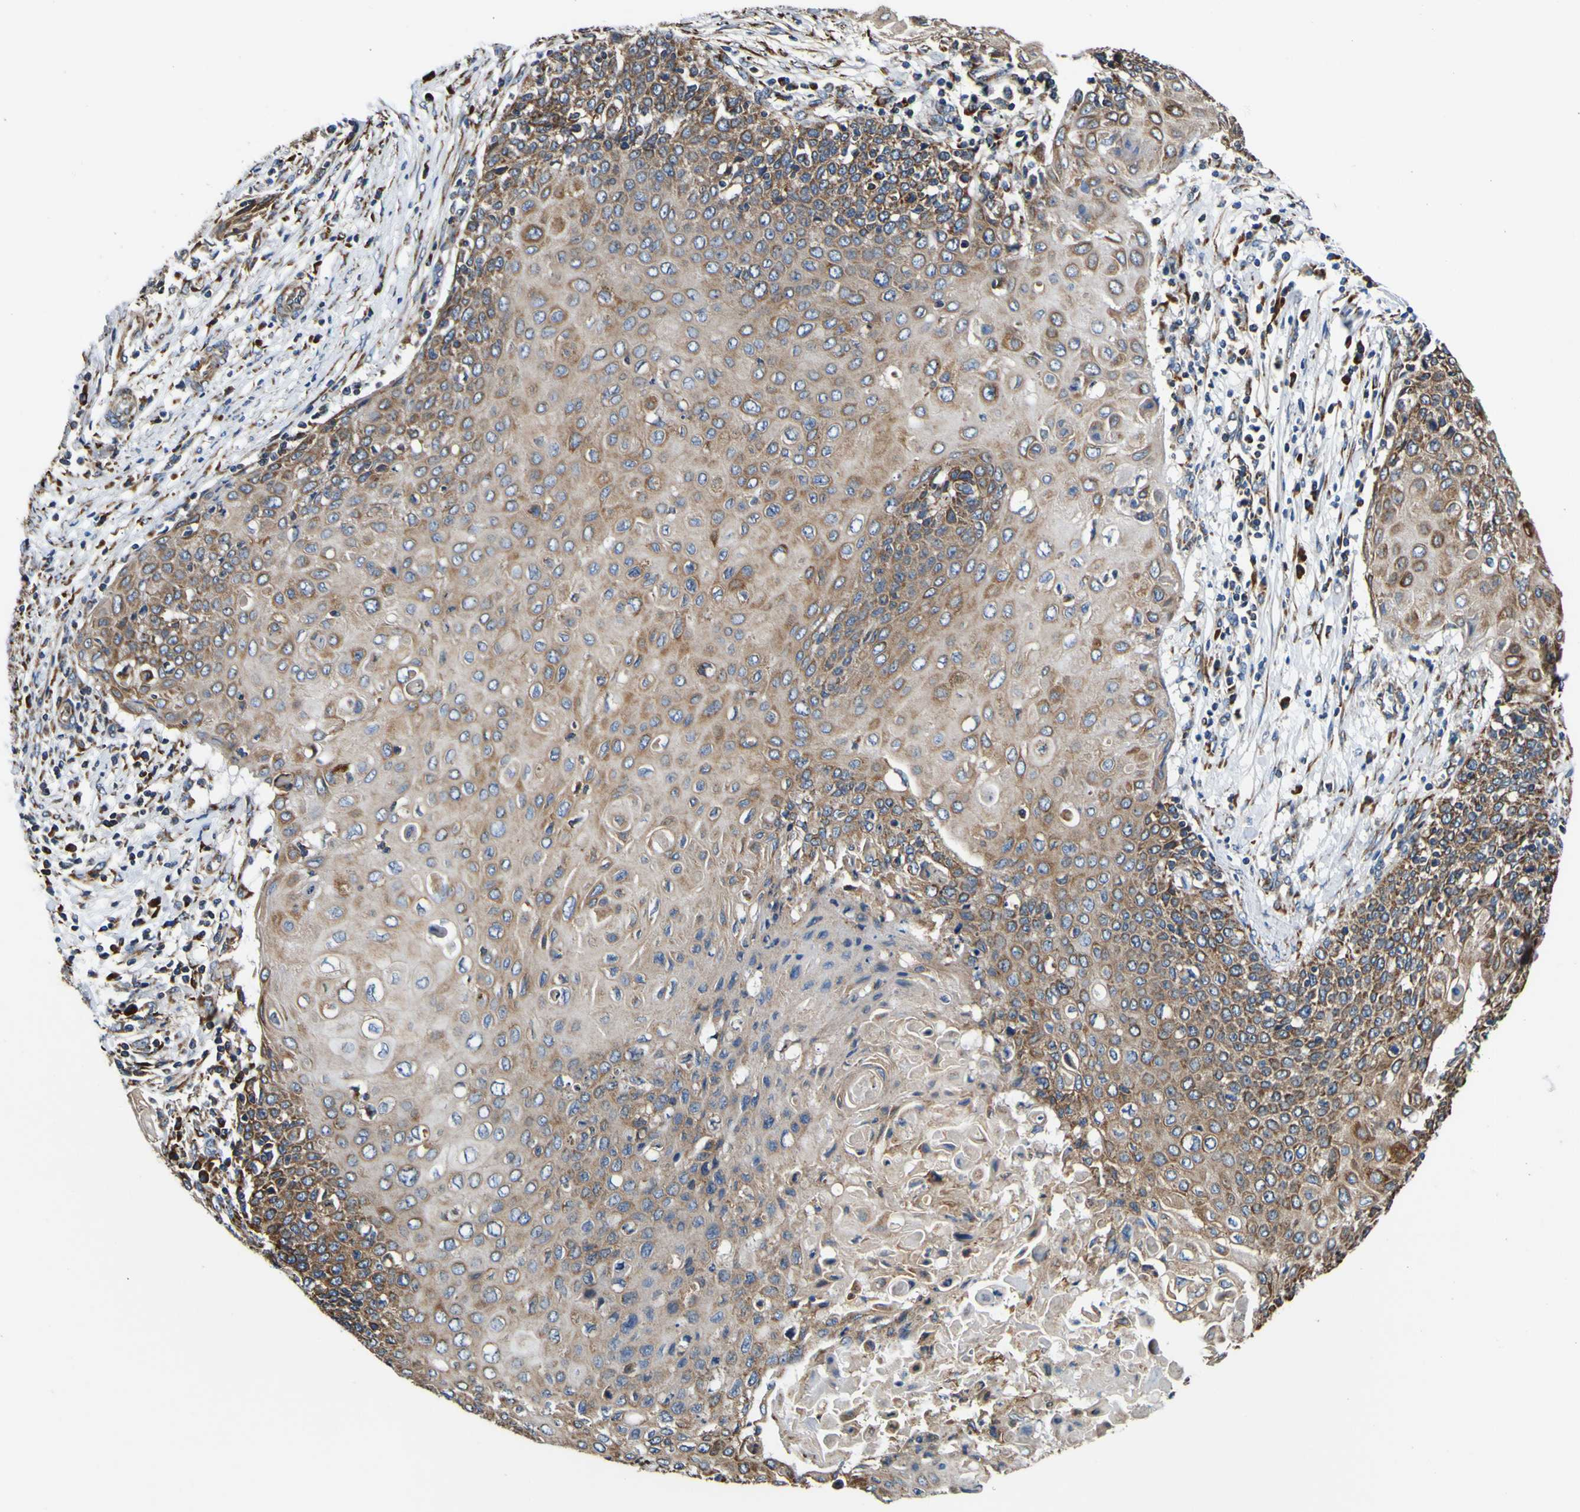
{"staining": {"intensity": "moderate", "quantity": ">75%", "location": "cytoplasmic/membranous"}, "tissue": "cervical cancer", "cell_type": "Tumor cells", "image_type": "cancer", "snomed": [{"axis": "morphology", "description": "Squamous cell carcinoma, NOS"}, {"axis": "topography", "description": "Cervix"}], "caption": "DAB (3,3'-diaminobenzidine) immunohistochemical staining of cervical squamous cell carcinoma displays moderate cytoplasmic/membranous protein positivity in approximately >75% of tumor cells.", "gene": "INPP5A", "patient": {"sex": "female", "age": 39}}